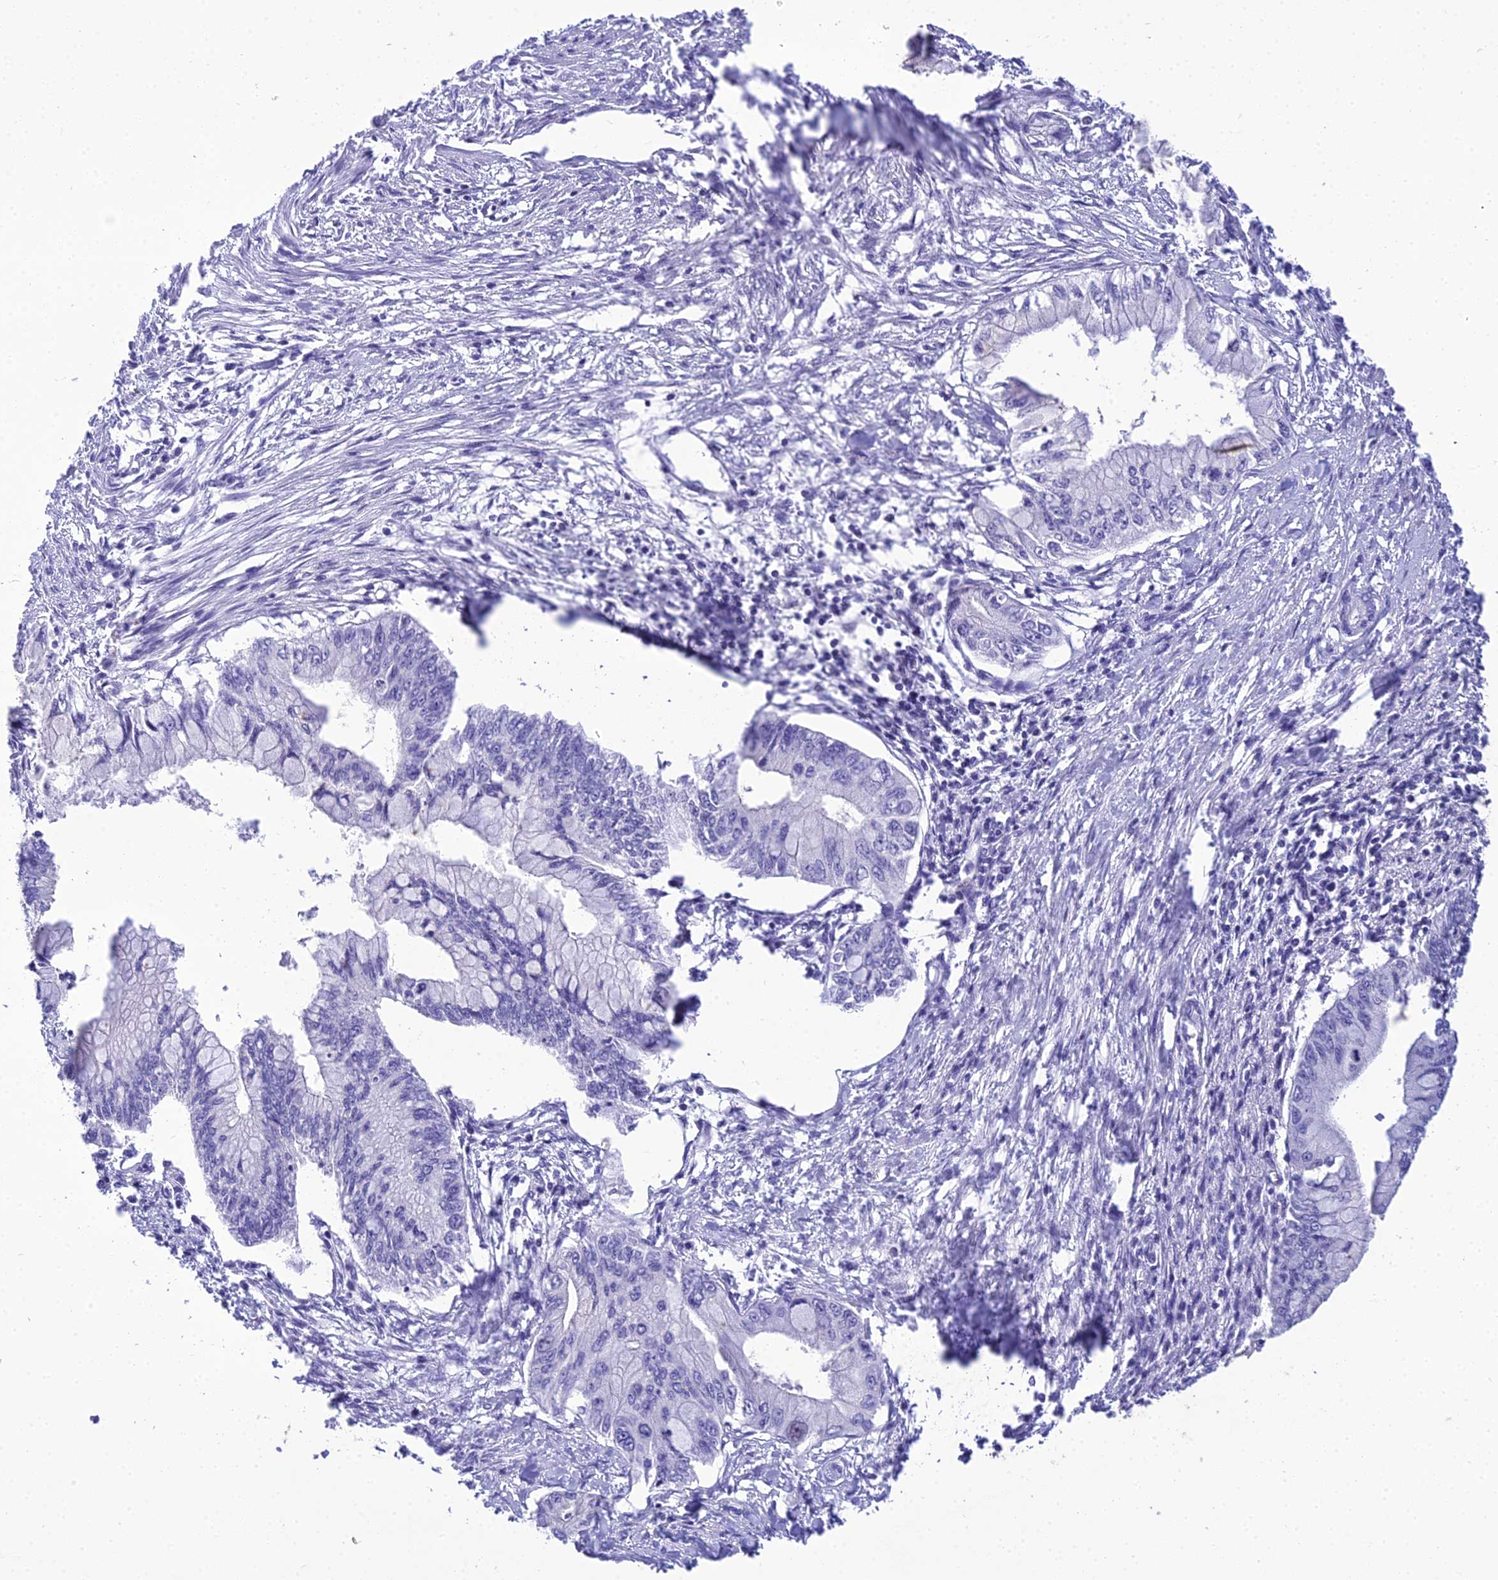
{"staining": {"intensity": "negative", "quantity": "none", "location": "none"}, "tissue": "pancreatic cancer", "cell_type": "Tumor cells", "image_type": "cancer", "snomed": [{"axis": "morphology", "description": "Adenocarcinoma, NOS"}, {"axis": "topography", "description": "Pancreas"}], "caption": "This is an immunohistochemistry image of human pancreatic adenocarcinoma. There is no positivity in tumor cells.", "gene": "ZNF442", "patient": {"sex": "male", "age": 48}}